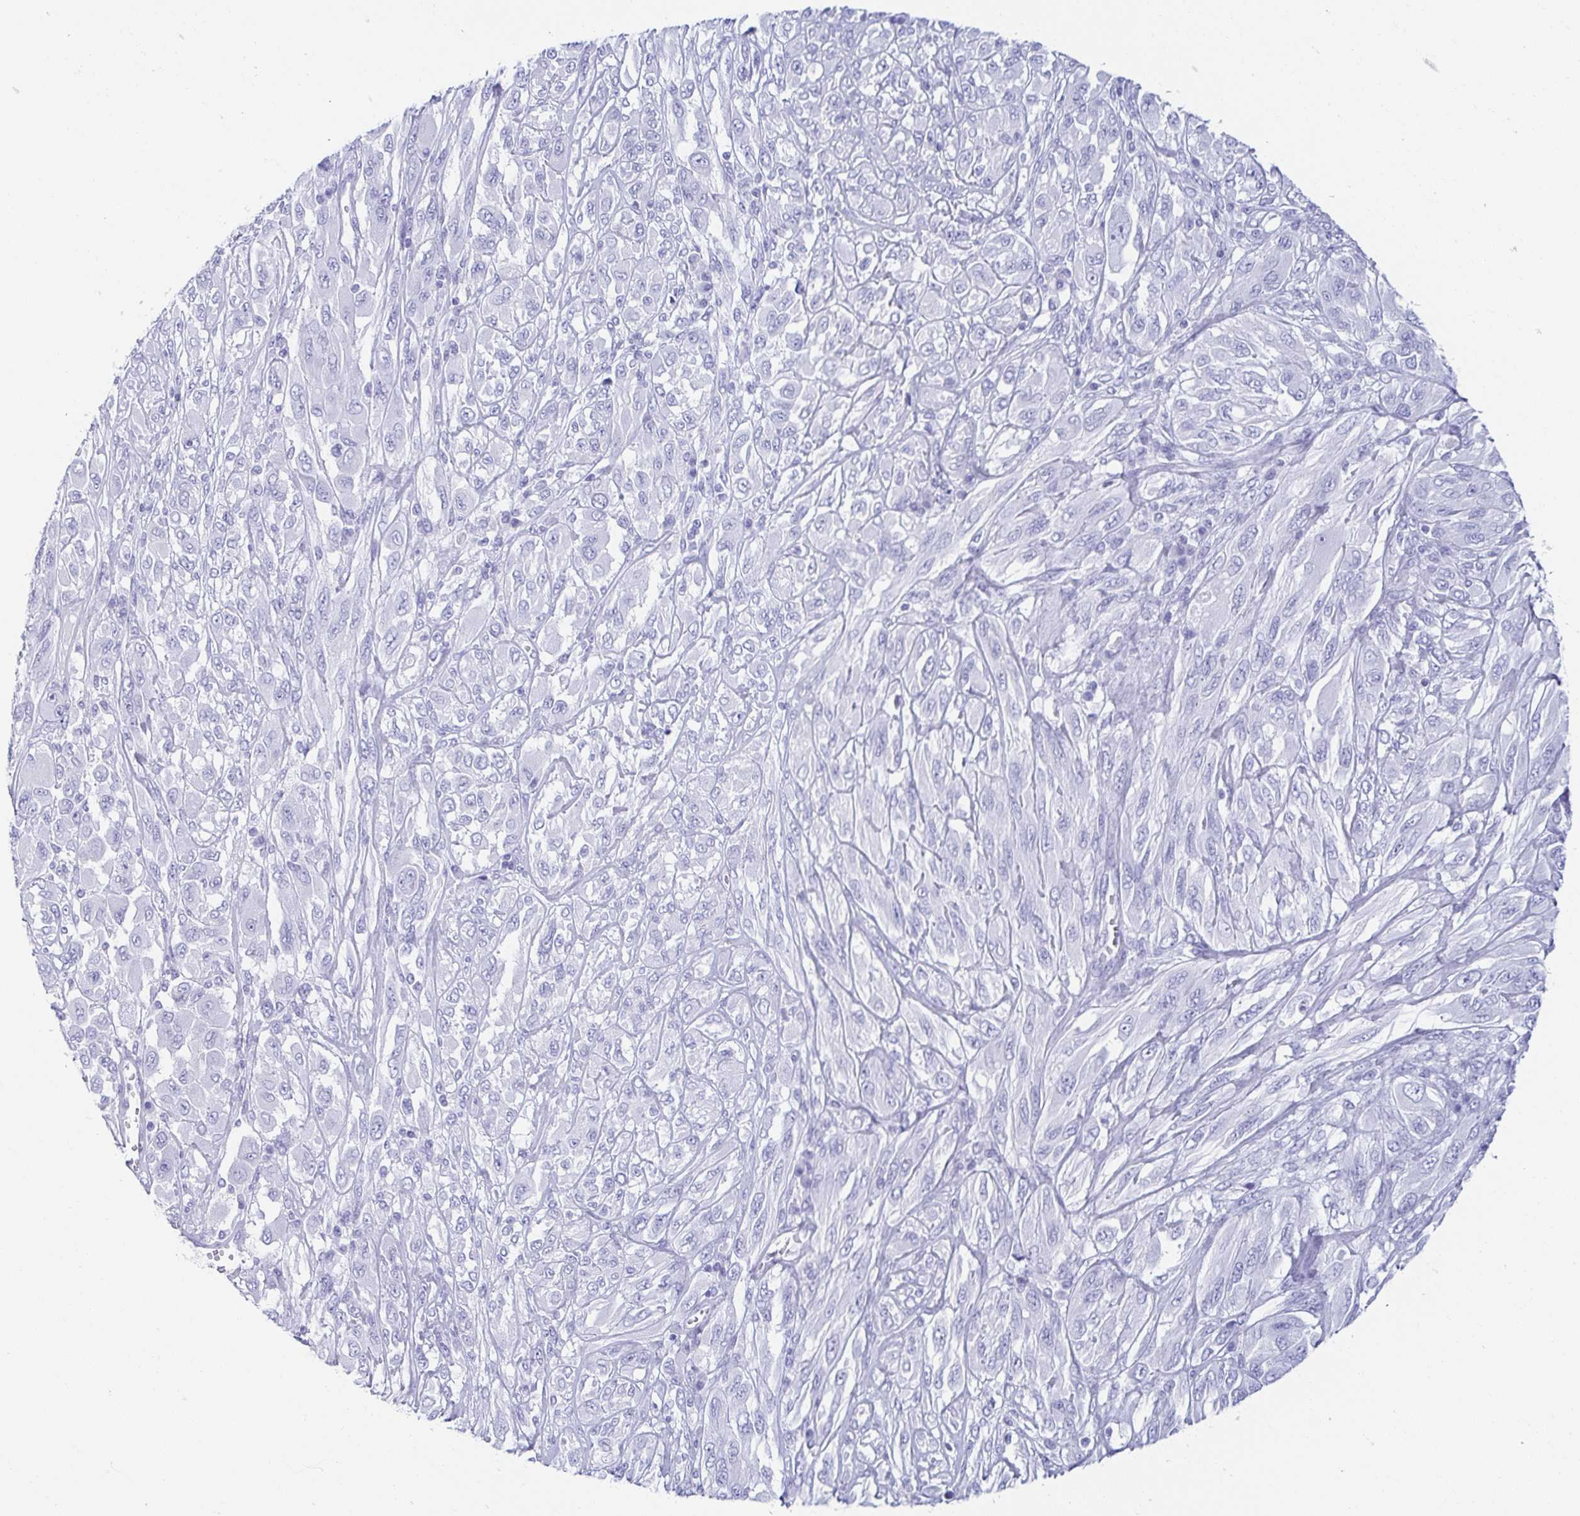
{"staining": {"intensity": "negative", "quantity": "none", "location": "none"}, "tissue": "melanoma", "cell_type": "Tumor cells", "image_type": "cancer", "snomed": [{"axis": "morphology", "description": "Malignant melanoma, NOS"}, {"axis": "topography", "description": "Skin"}], "caption": "Protein analysis of malignant melanoma reveals no significant staining in tumor cells. (Brightfield microscopy of DAB (3,3'-diaminobenzidine) immunohistochemistry at high magnification).", "gene": "ZG16B", "patient": {"sex": "female", "age": 91}}